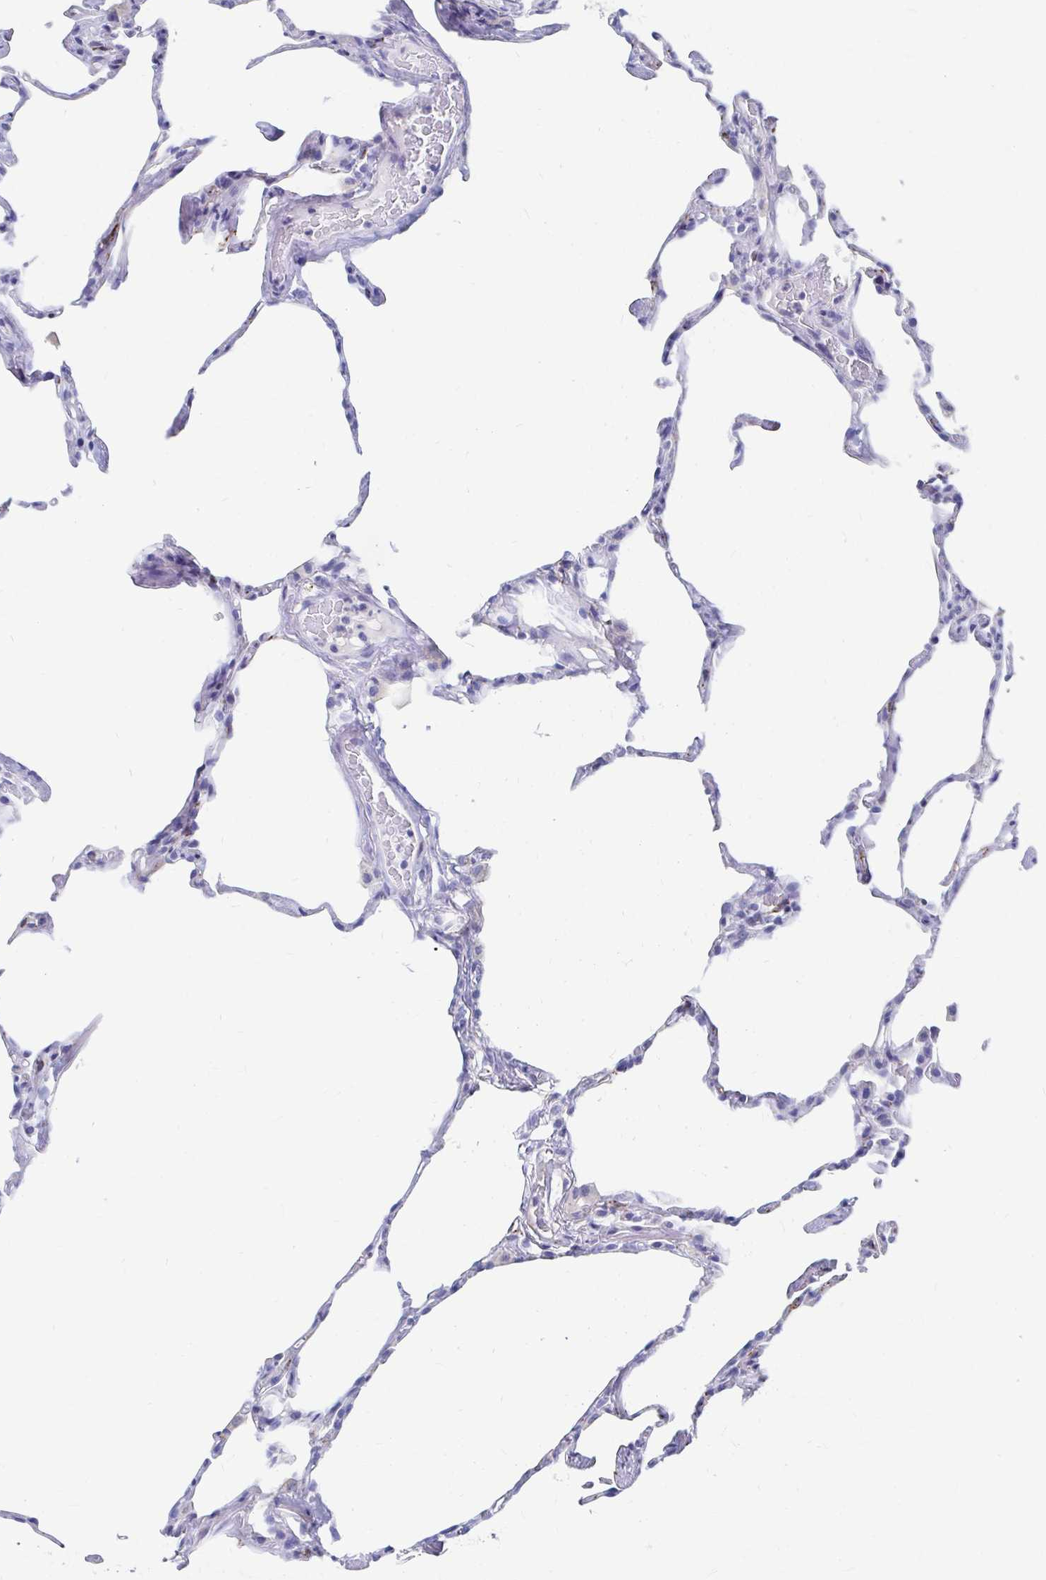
{"staining": {"intensity": "negative", "quantity": "none", "location": "none"}, "tissue": "lung", "cell_type": "Alveolar cells", "image_type": "normal", "snomed": [{"axis": "morphology", "description": "Normal tissue, NOS"}, {"axis": "topography", "description": "Lung"}], "caption": "Alveolar cells are negative for brown protein staining in benign lung. (DAB immunohistochemistry visualized using brightfield microscopy, high magnification).", "gene": "LAMC3", "patient": {"sex": "male", "age": 65}}